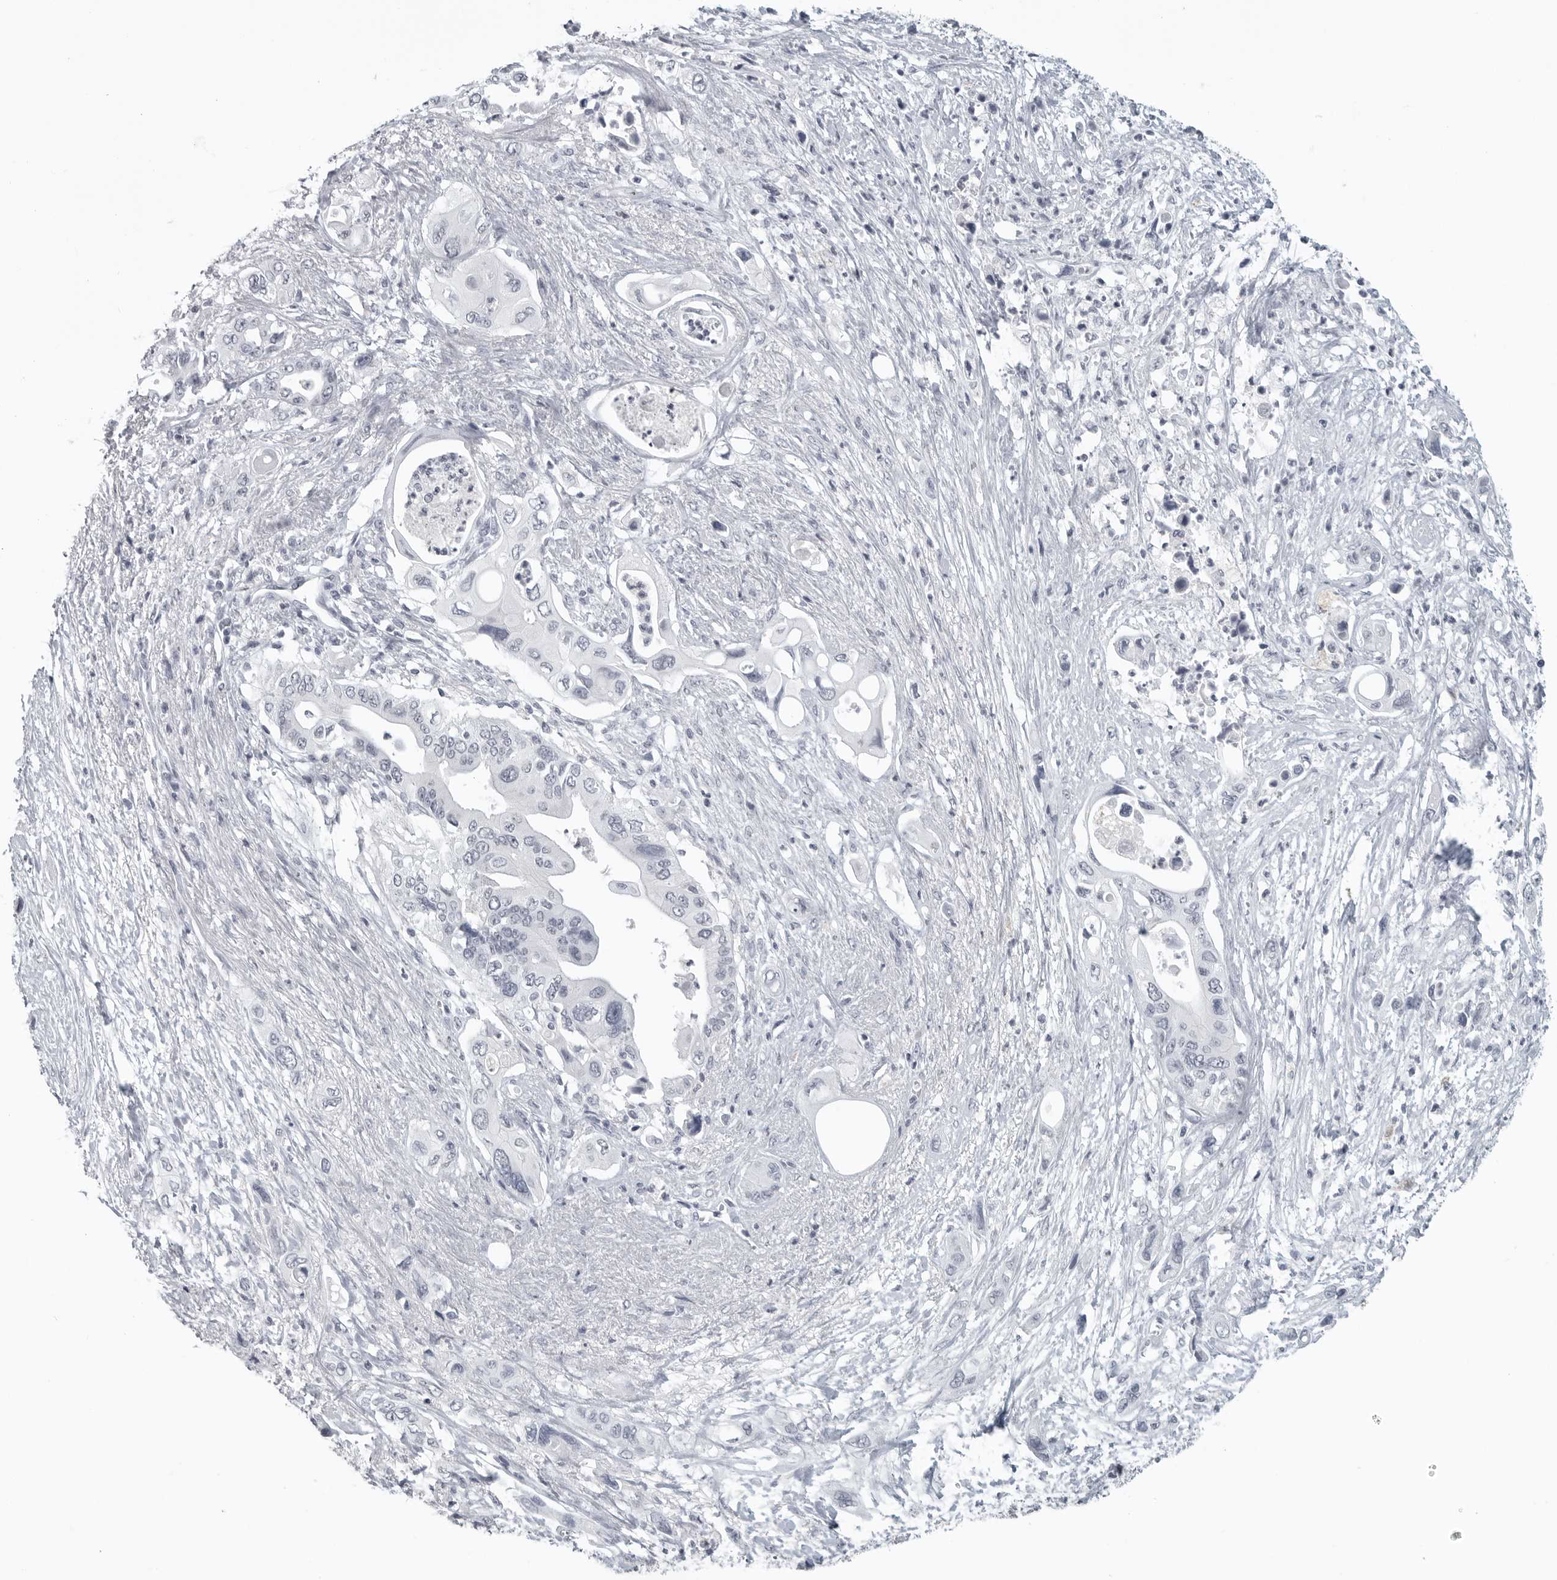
{"staining": {"intensity": "negative", "quantity": "none", "location": "none"}, "tissue": "pancreatic cancer", "cell_type": "Tumor cells", "image_type": "cancer", "snomed": [{"axis": "morphology", "description": "Adenocarcinoma, NOS"}, {"axis": "topography", "description": "Pancreas"}], "caption": "IHC histopathology image of neoplastic tissue: pancreatic adenocarcinoma stained with DAB reveals no significant protein positivity in tumor cells.", "gene": "BPIFA1", "patient": {"sex": "male", "age": 66}}